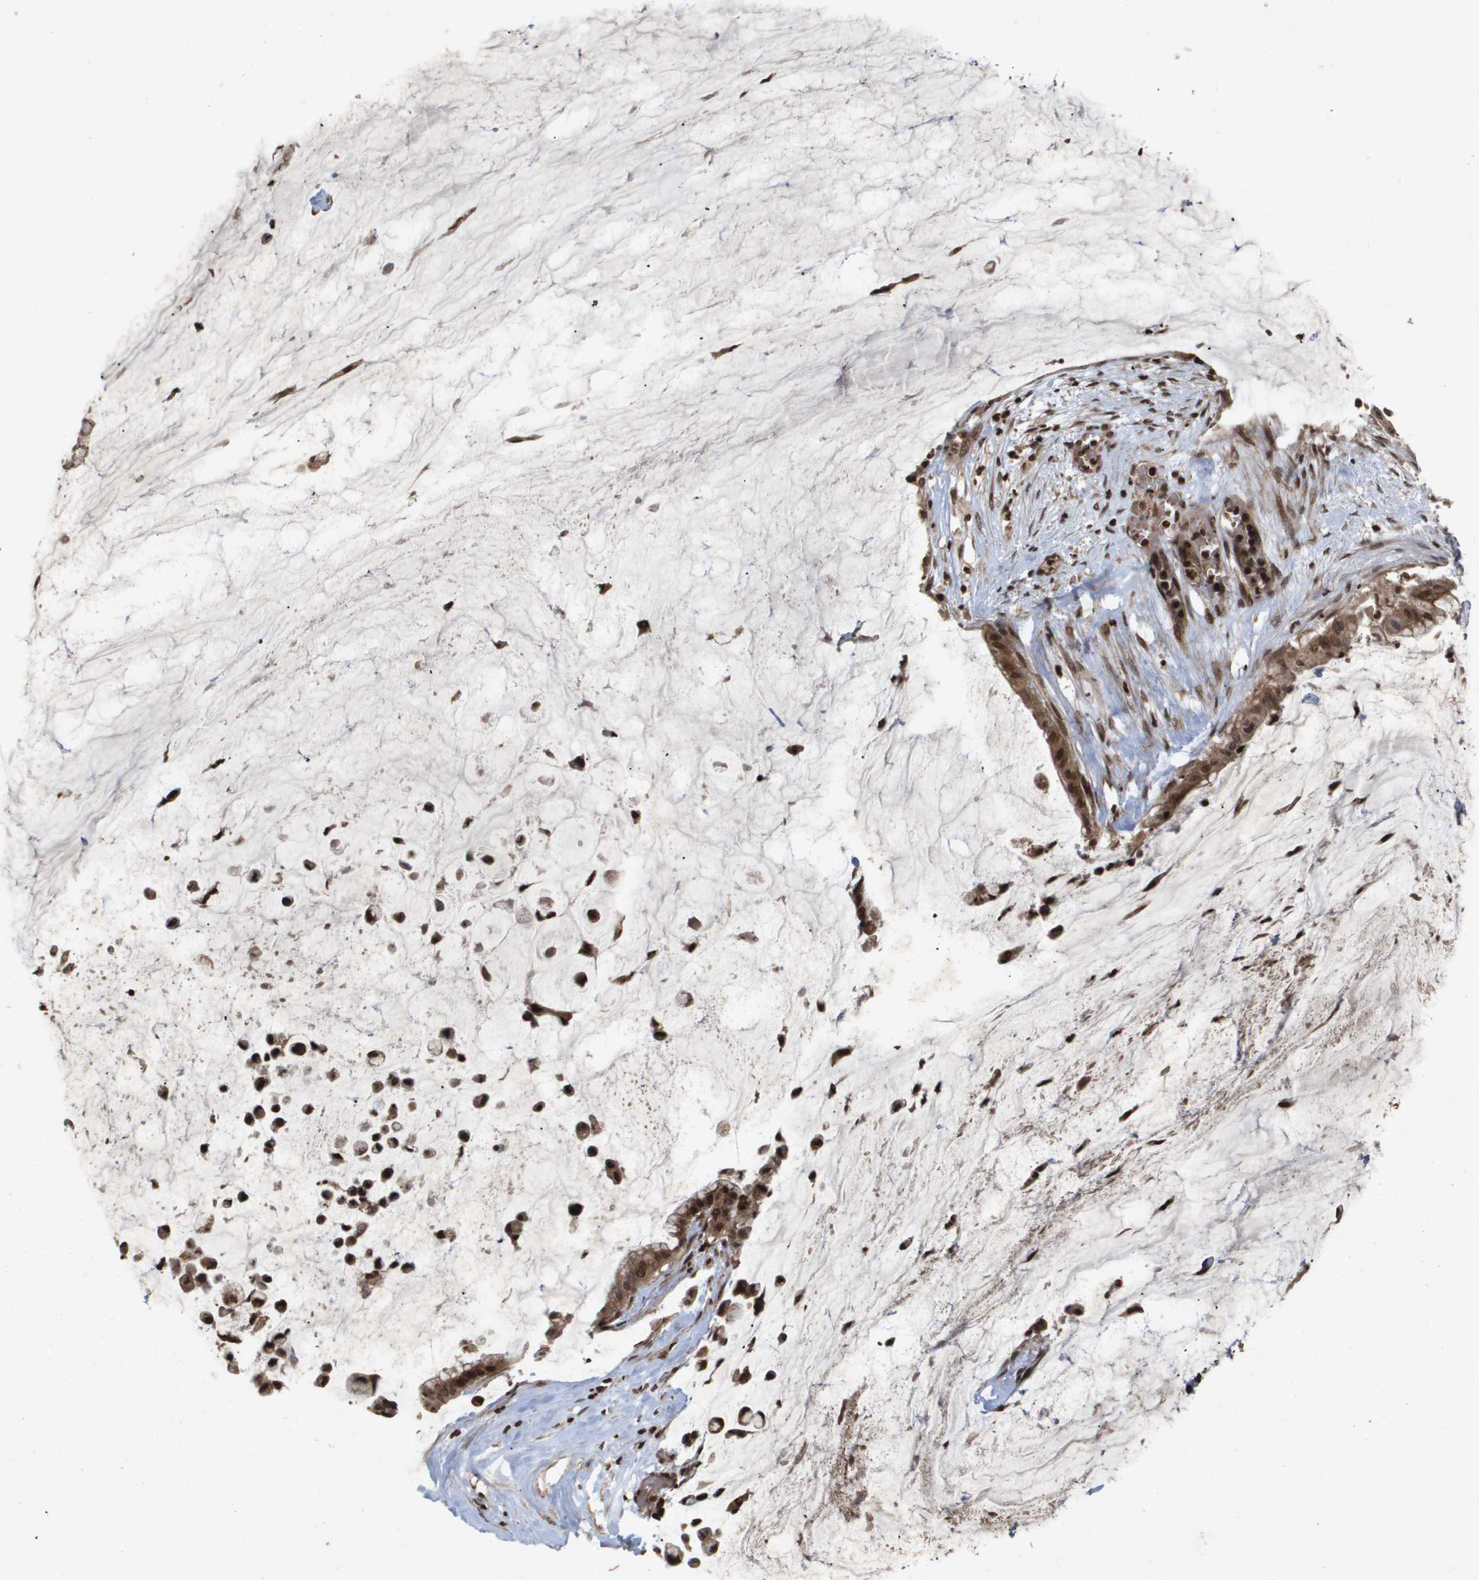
{"staining": {"intensity": "moderate", "quantity": ">75%", "location": "cytoplasmic/membranous,nuclear"}, "tissue": "pancreatic cancer", "cell_type": "Tumor cells", "image_type": "cancer", "snomed": [{"axis": "morphology", "description": "Adenocarcinoma, NOS"}, {"axis": "topography", "description": "Pancreas"}], "caption": "High-power microscopy captured an immunohistochemistry histopathology image of adenocarcinoma (pancreatic), revealing moderate cytoplasmic/membranous and nuclear positivity in about >75% of tumor cells. The staining was performed using DAB to visualize the protein expression in brown, while the nuclei were stained in blue with hematoxylin (Magnification: 20x).", "gene": "HSPA6", "patient": {"sex": "male", "age": 41}}